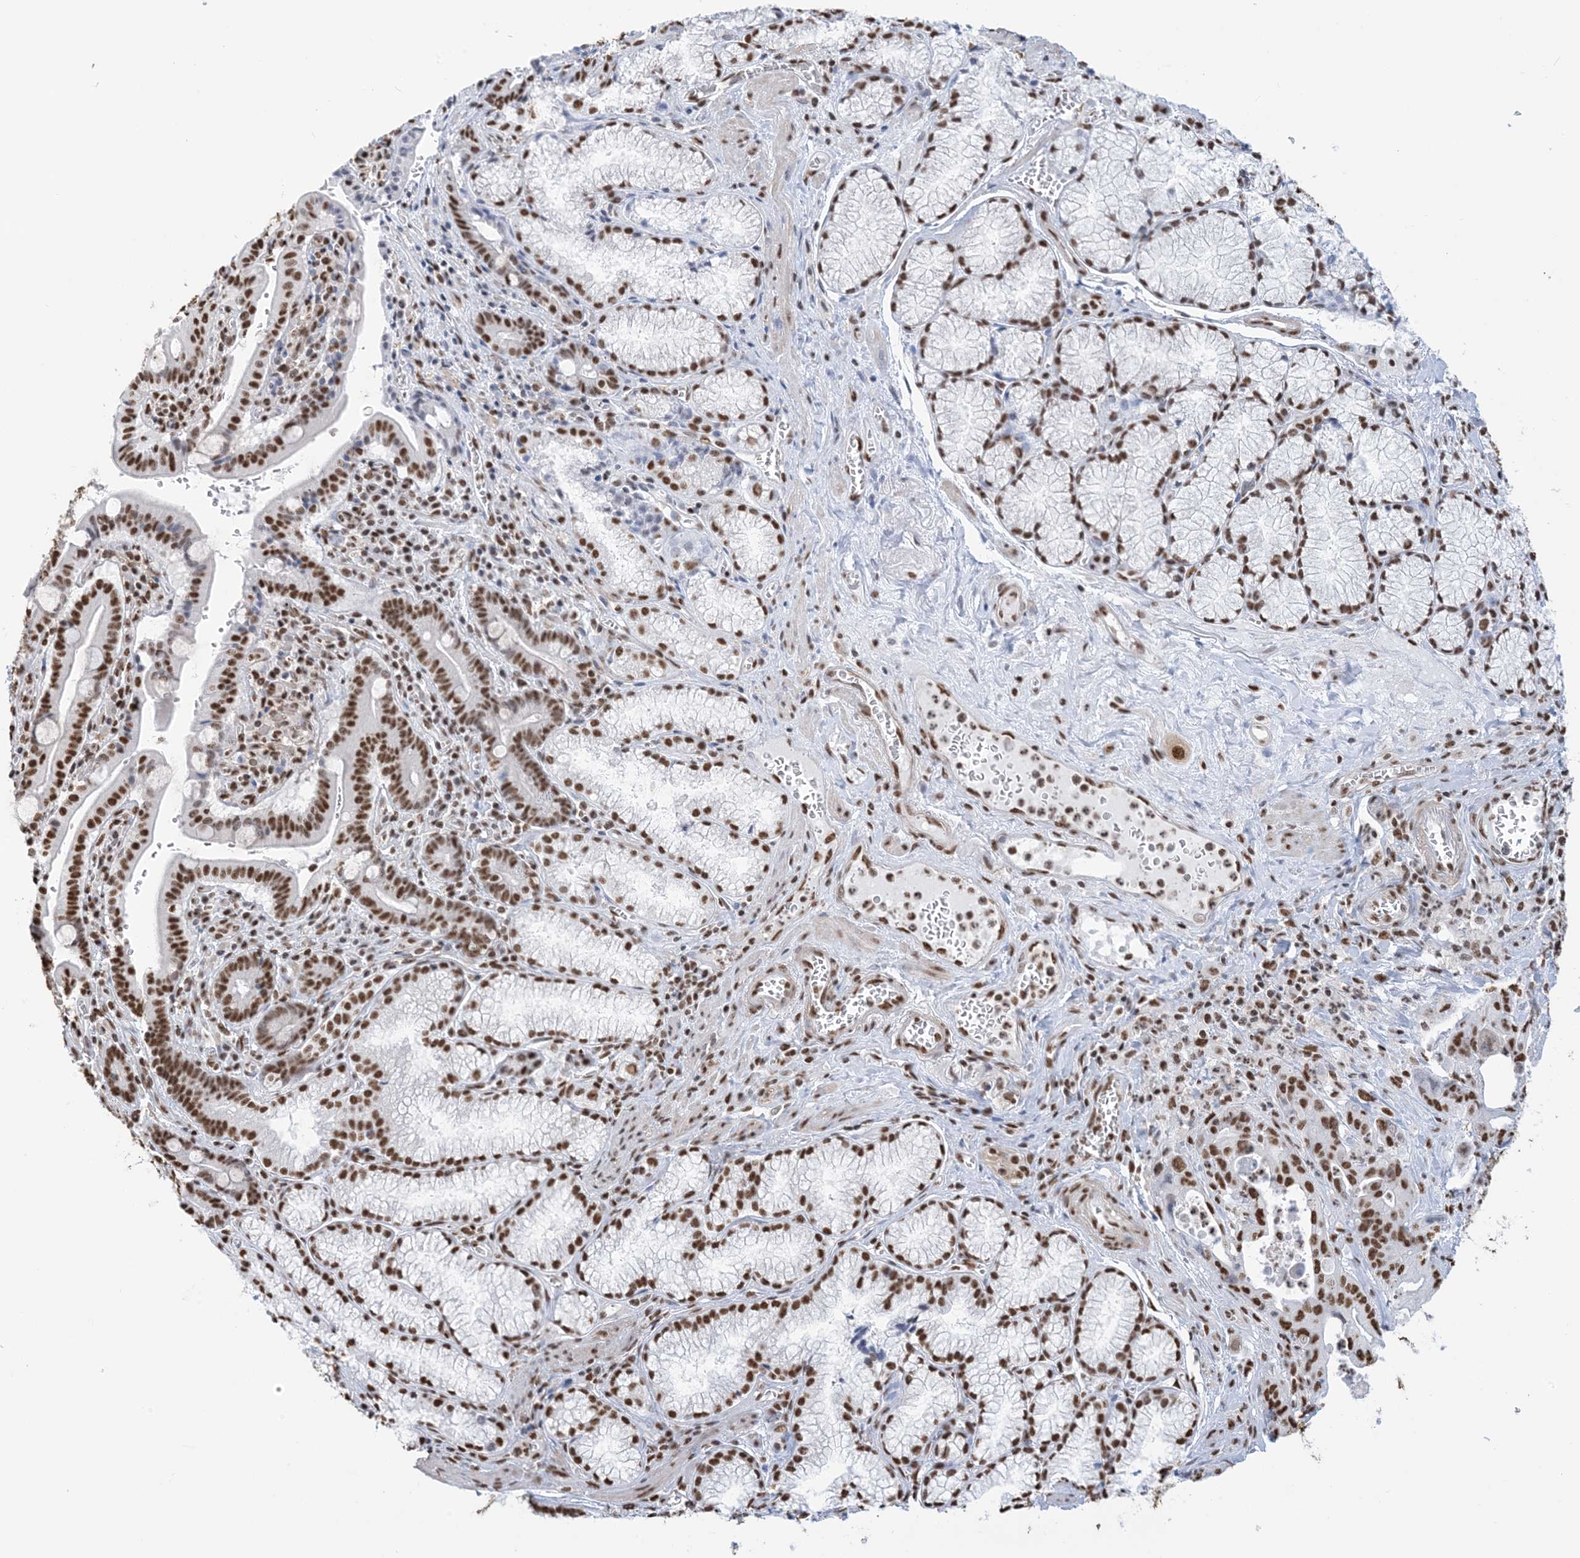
{"staining": {"intensity": "strong", "quantity": ">75%", "location": "nuclear"}, "tissue": "pancreatic cancer", "cell_type": "Tumor cells", "image_type": "cancer", "snomed": [{"axis": "morphology", "description": "Adenocarcinoma, NOS"}, {"axis": "topography", "description": "Pancreas"}], "caption": "Pancreatic adenocarcinoma stained with immunohistochemistry demonstrates strong nuclear staining in about >75% of tumor cells. The staining was performed using DAB (3,3'-diaminobenzidine), with brown indicating positive protein expression. Nuclei are stained blue with hematoxylin.", "gene": "ZNF792", "patient": {"sex": "male", "age": 70}}